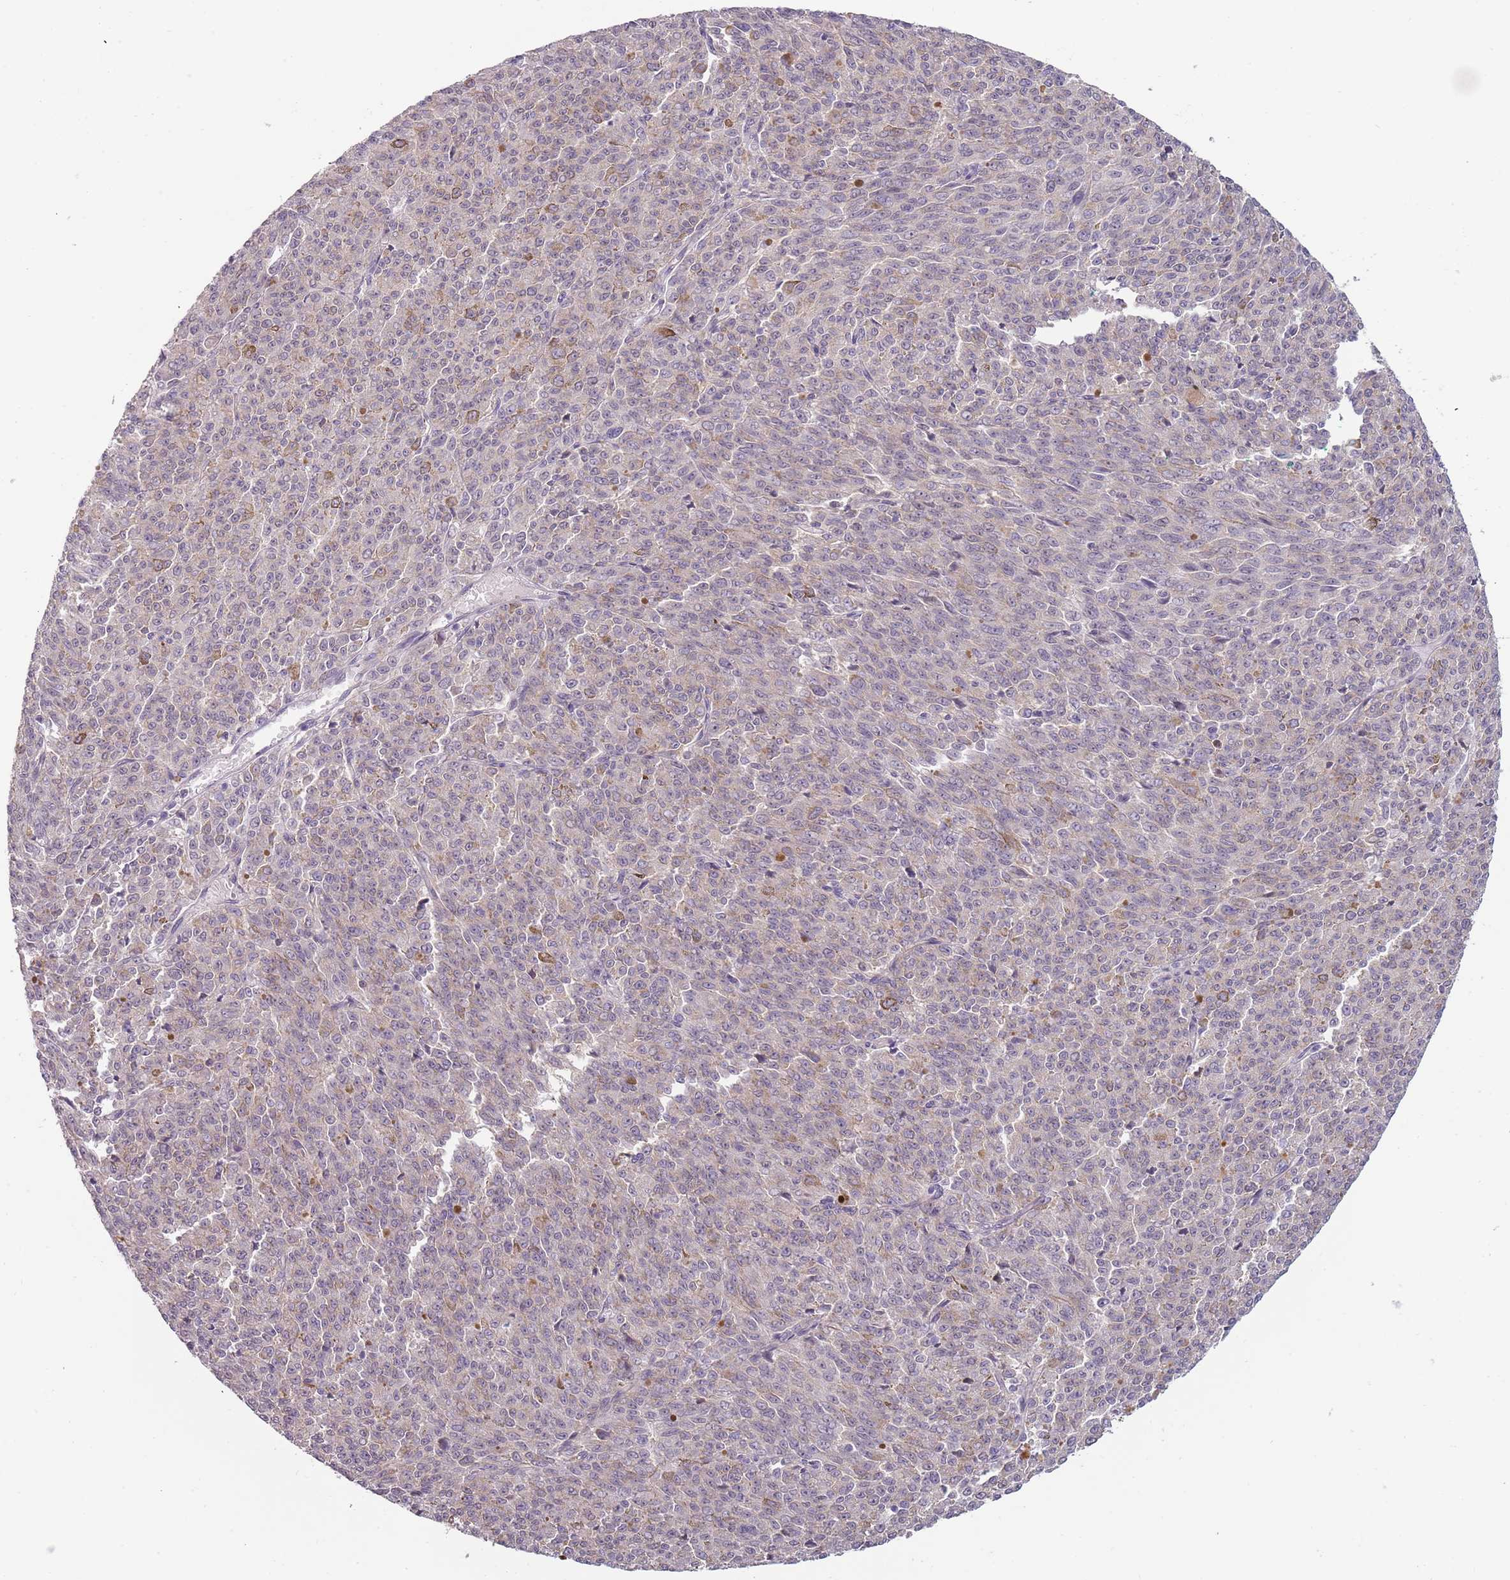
{"staining": {"intensity": "negative", "quantity": "none", "location": "none"}, "tissue": "melanoma", "cell_type": "Tumor cells", "image_type": "cancer", "snomed": [{"axis": "morphology", "description": "Malignant melanoma, NOS"}, {"axis": "topography", "description": "Skin"}], "caption": "Immunohistochemistry image of neoplastic tissue: human melanoma stained with DAB (3,3'-diaminobenzidine) shows no significant protein staining in tumor cells.", "gene": "RFX2", "patient": {"sex": "female", "age": 52}}